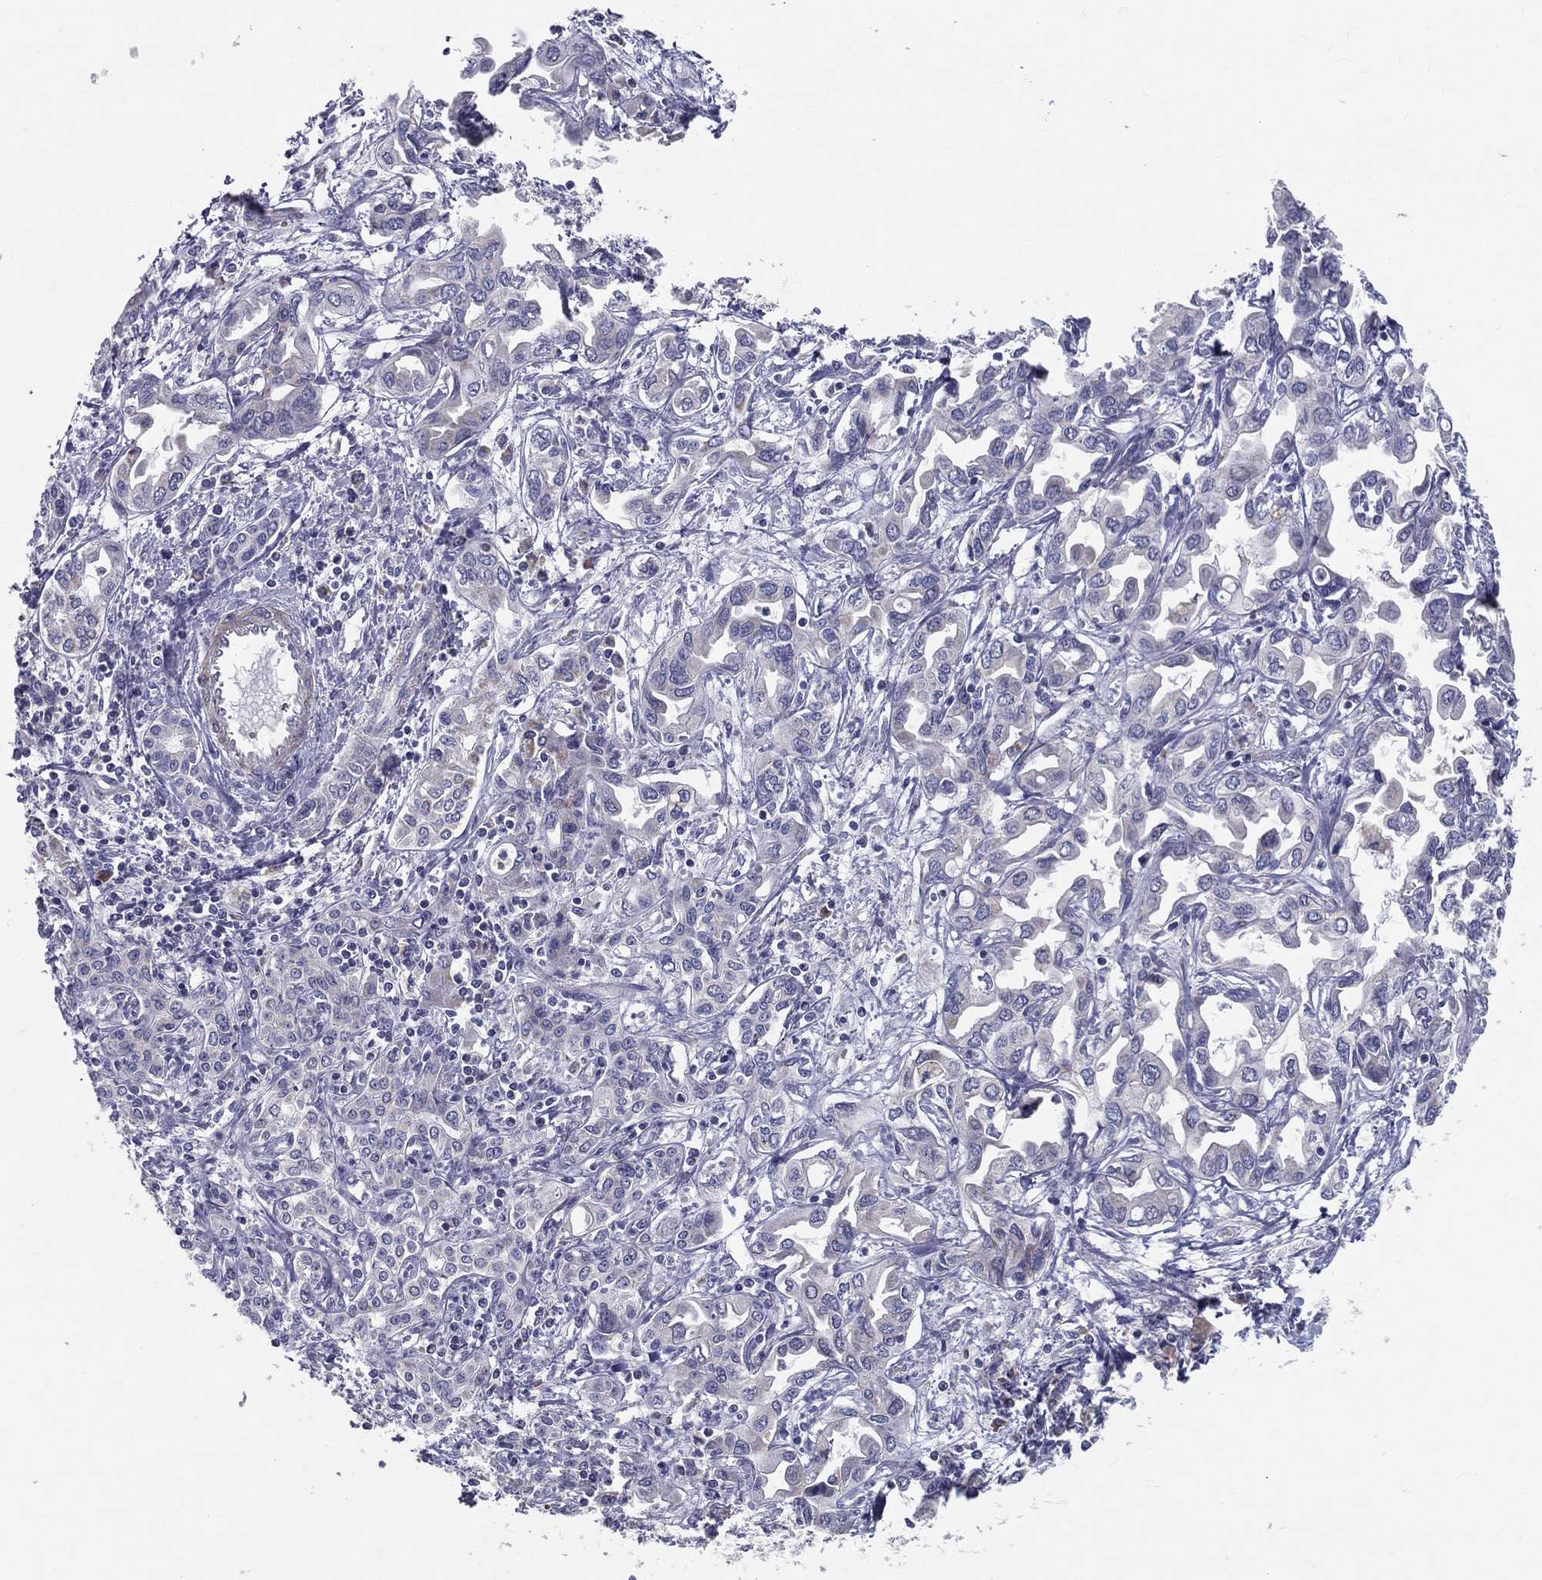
{"staining": {"intensity": "negative", "quantity": "none", "location": "none"}, "tissue": "liver cancer", "cell_type": "Tumor cells", "image_type": "cancer", "snomed": [{"axis": "morphology", "description": "Cholangiocarcinoma"}, {"axis": "topography", "description": "Liver"}], "caption": "High power microscopy micrograph of an immunohistochemistry (IHC) photomicrograph of cholangiocarcinoma (liver), revealing no significant expression in tumor cells.", "gene": "PCSK1", "patient": {"sex": "female", "age": 64}}